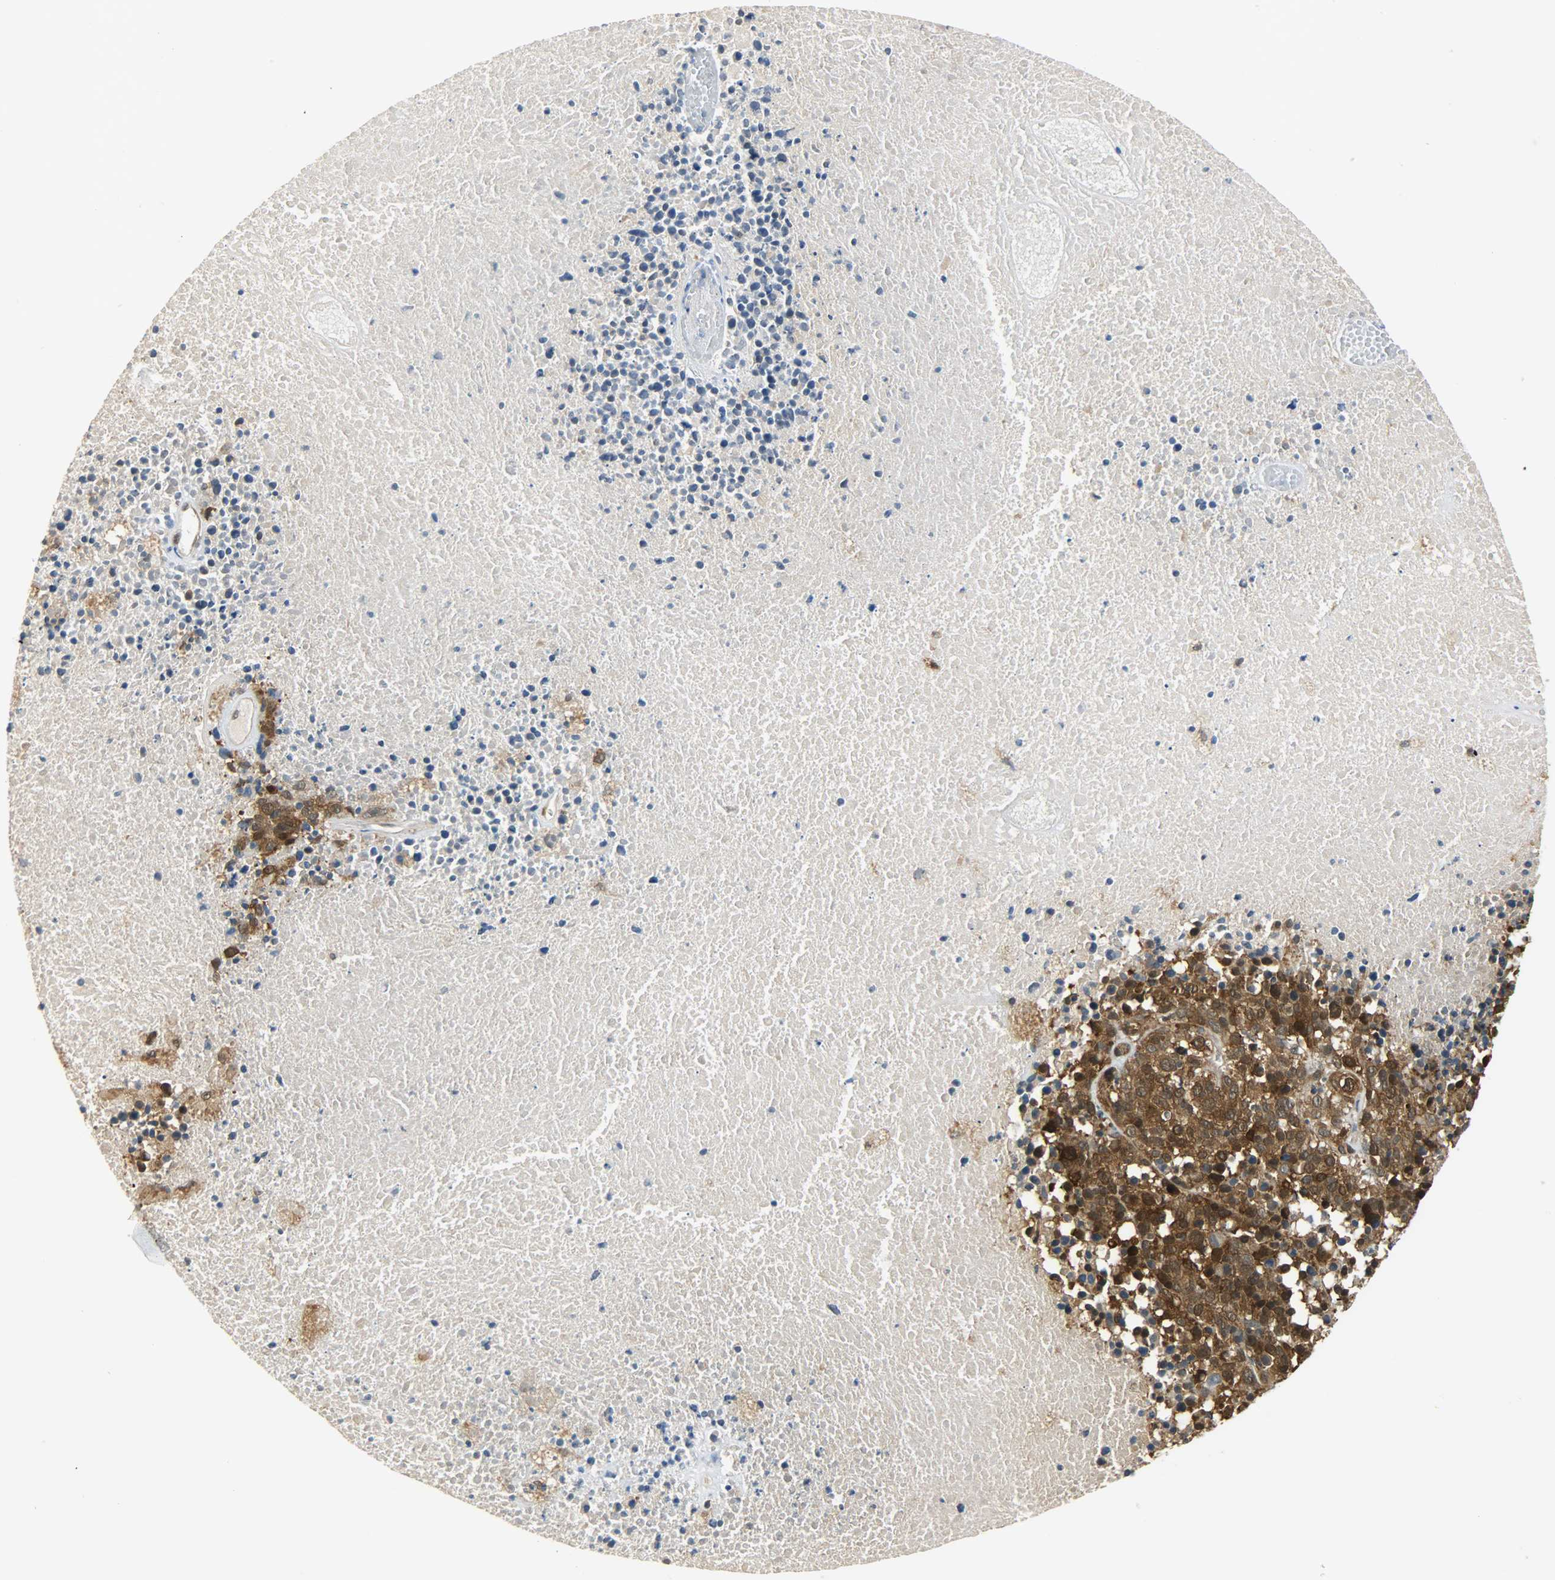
{"staining": {"intensity": "strong", "quantity": ">75%", "location": "cytoplasmic/membranous,nuclear"}, "tissue": "melanoma", "cell_type": "Tumor cells", "image_type": "cancer", "snomed": [{"axis": "morphology", "description": "Malignant melanoma, Metastatic site"}, {"axis": "topography", "description": "Cerebral cortex"}], "caption": "Protein expression analysis of malignant melanoma (metastatic site) exhibits strong cytoplasmic/membranous and nuclear staining in approximately >75% of tumor cells.", "gene": "EIF4EBP1", "patient": {"sex": "female", "age": 52}}